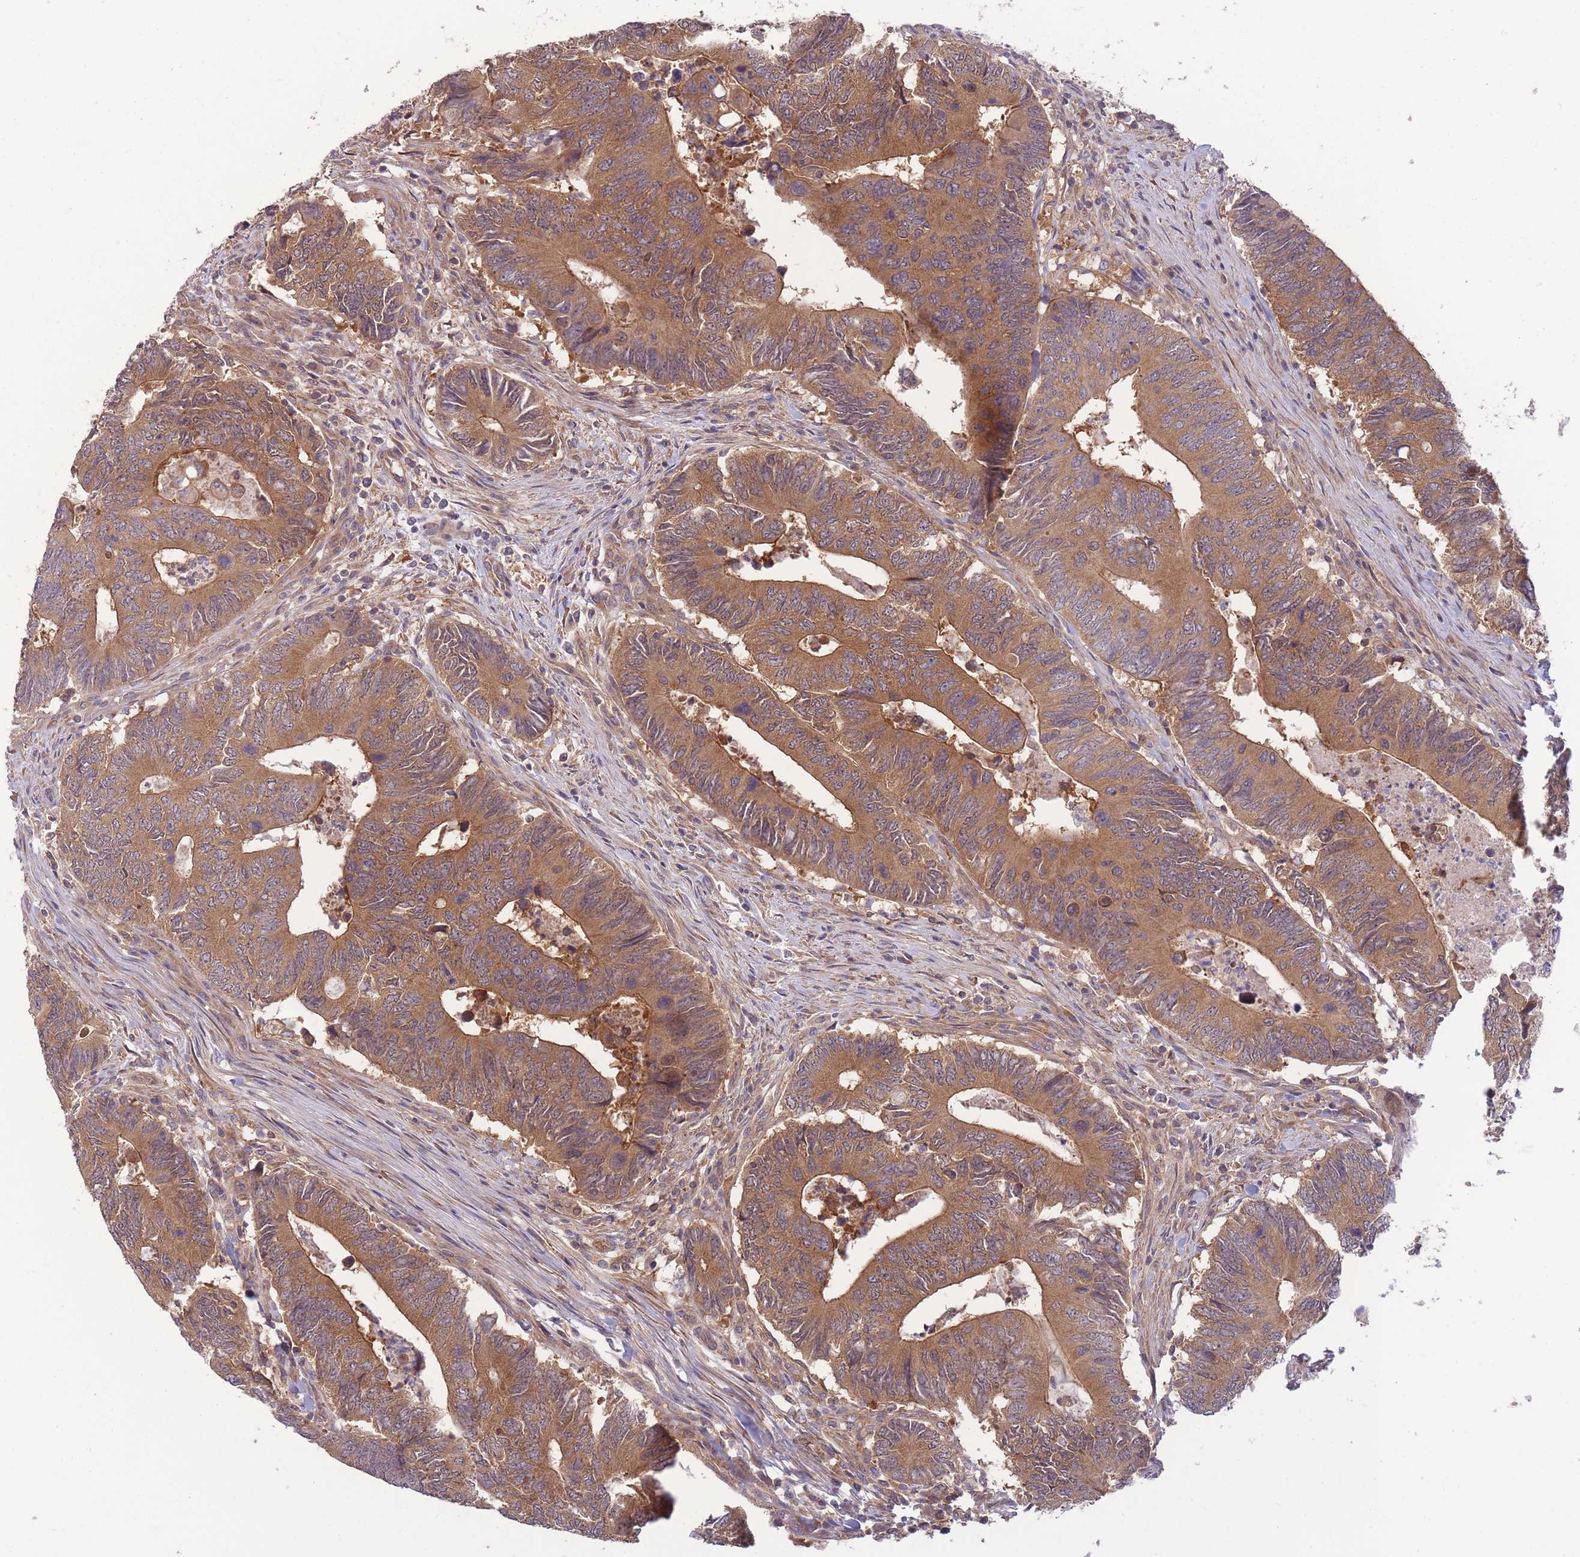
{"staining": {"intensity": "moderate", "quantity": ">75%", "location": "cytoplasmic/membranous"}, "tissue": "colorectal cancer", "cell_type": "Tumor cells", "image_type": "cancer", "snomed": [{"axis": "morphology", "description": "Adenocarcinoma, NOS"}, {"axis": "topography", "description": "Colon"}], "caption": "High-magnification brightfield microscopy of colorectal adenocarcinoma stained with DAB (brown) and counterstained with hematoxylin (blue). tumor cells exhibit moderate cytoplasmic/membranous expression is identified in approximately>75% of cells.", "gene": "PFDN6", "patient": {"sex": "male", "age": 87}}